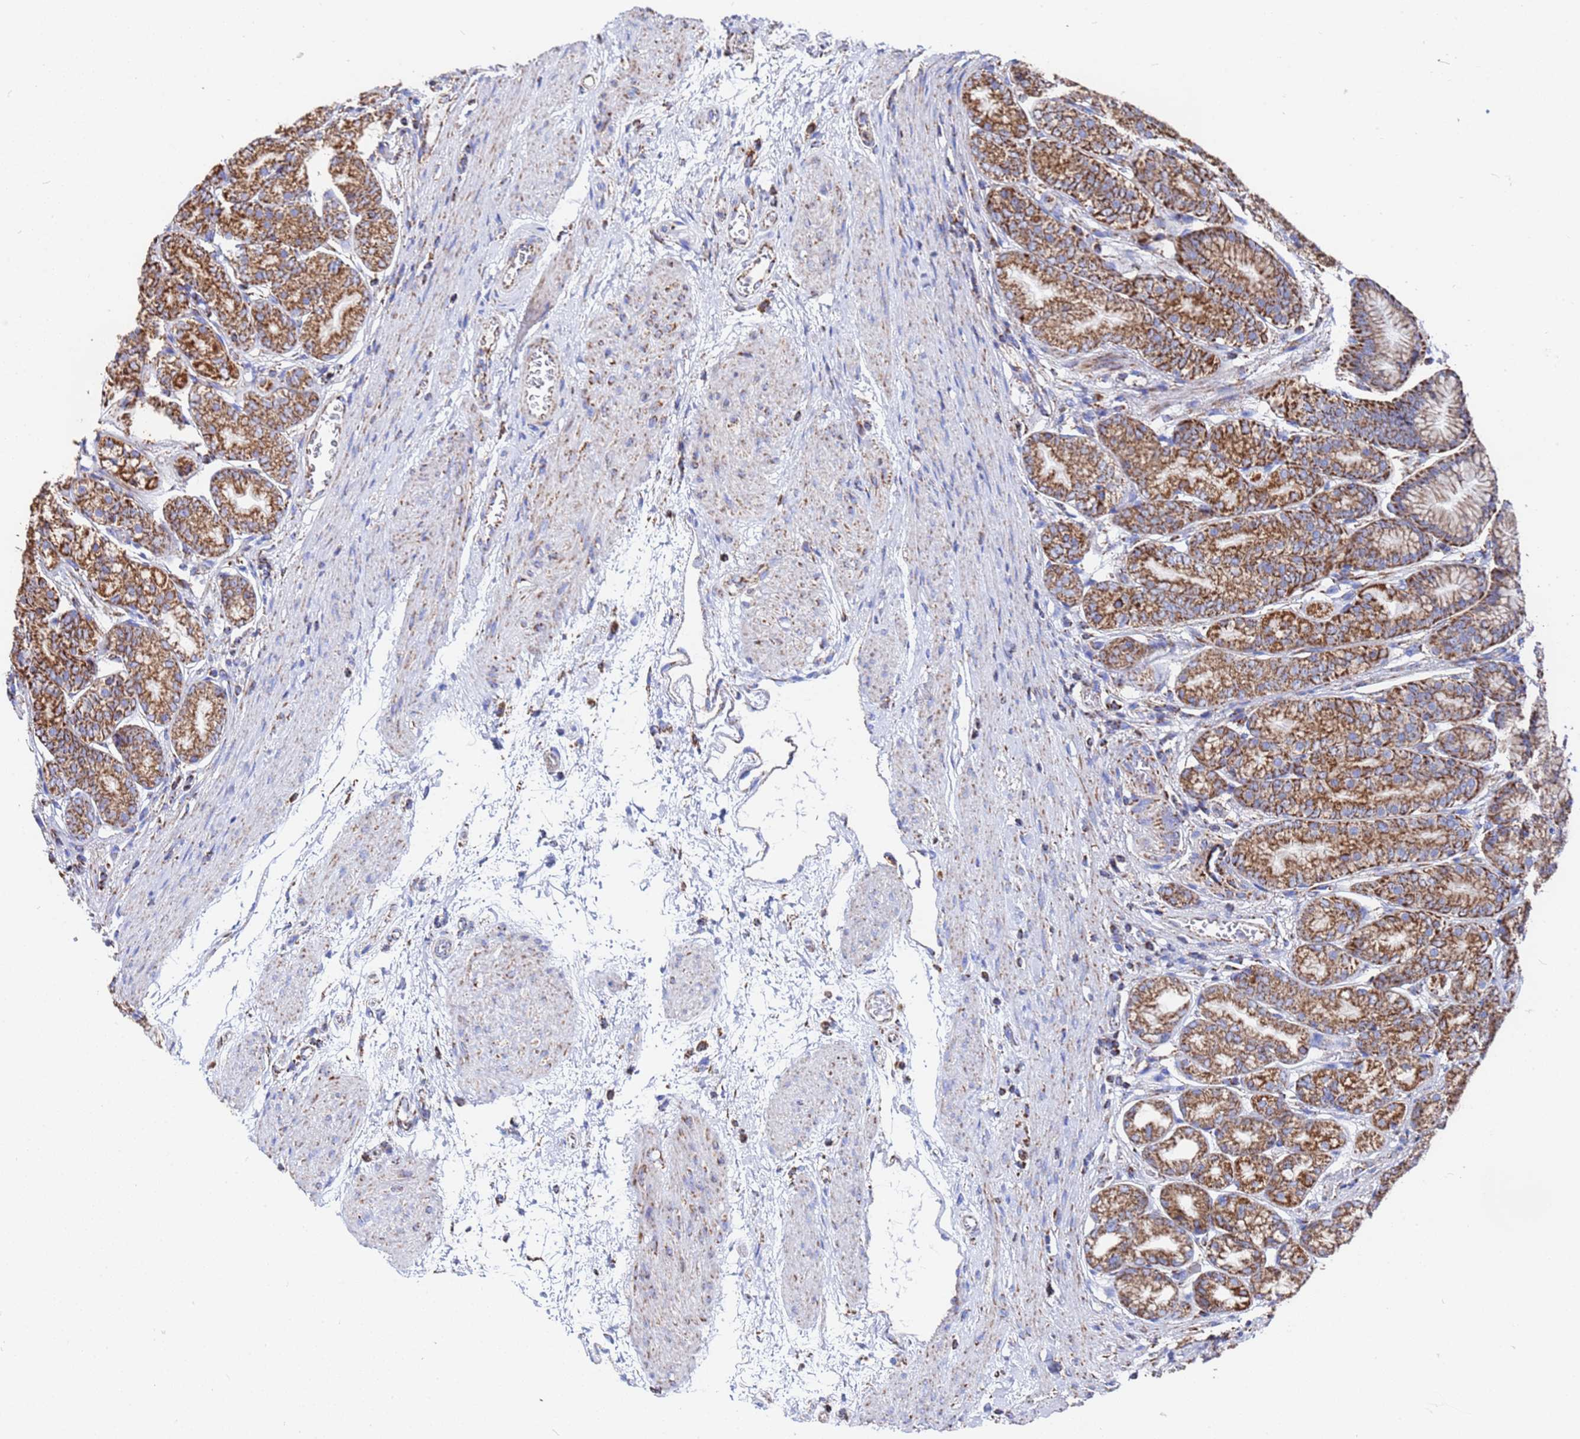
{"staining": {"intensity": "strong", "quantity": ">75%", "location": "cytoplasmic/membranous"}, "tissue": "stomach", "cell_type": "Glandular cells", "image_type": "normal", "snomed": [{"axis": "morphology", "description": "Normal tissue, NOS"}, {"axis": "morphology", "description": "Adenocarcinoma, NOS"}, {"axis": "morphology", "description": "Adenocarcinoma, High grade"}, {"axis": "topography", "description": "Stomach, upper"}, {"axis": "topography", "description": "Stomach"}], "caption": "High-power microscopy captured an IHC image of normal stomach, revealing strong cytoplasmic/membranous expression in about >75% of glandular cells. (DAB (3,3'-diaminobenzidine) = brown stain, brightfield microscopy at high magnification).", "gene": "GLUD1", "patient": {"sex": "female", "age": 65}}